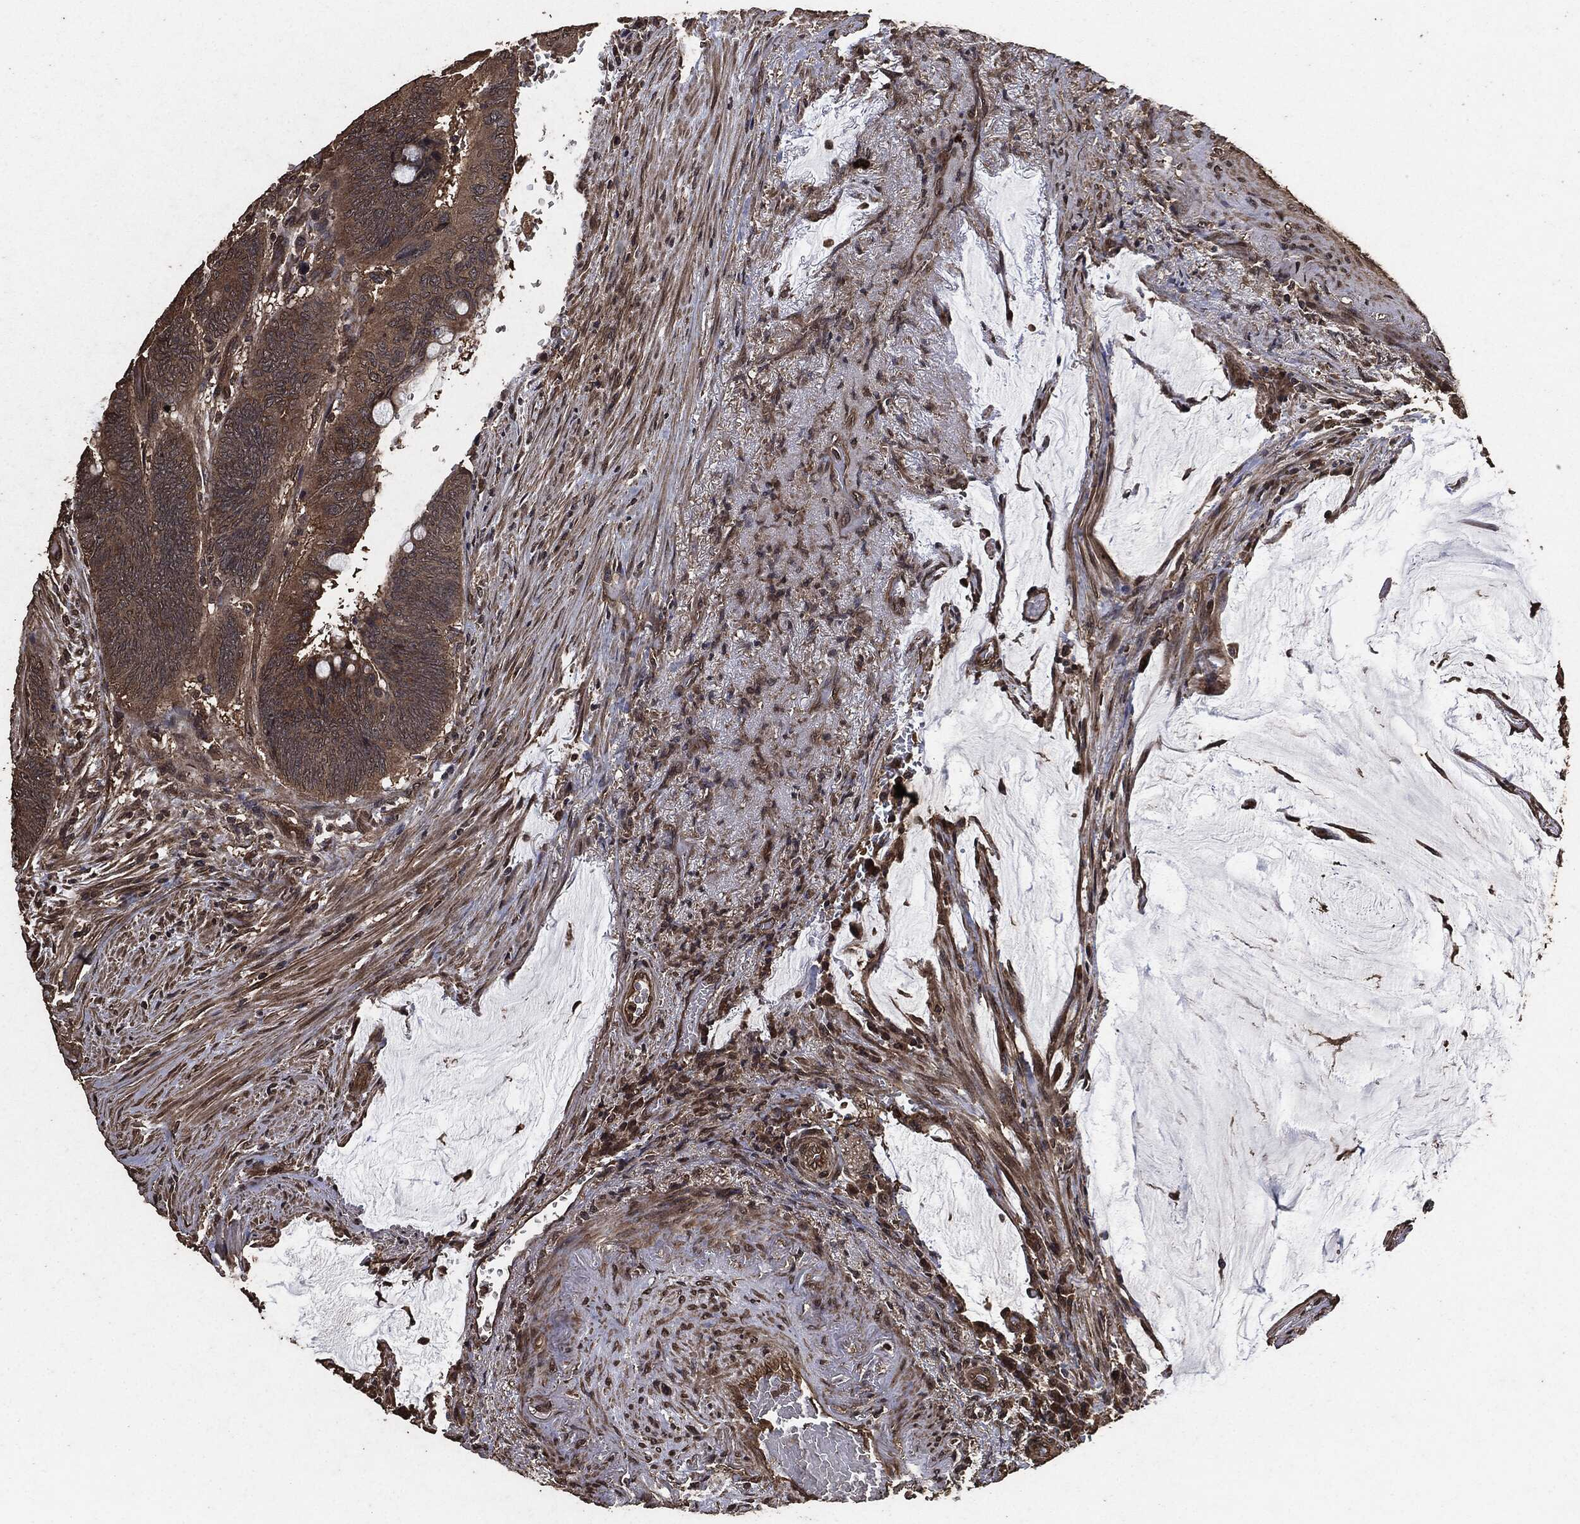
{"staining": {"intensity": "moderate", "quantity": ">75%", "location": "cytoplasmic/membranous"}, "tissue": "colorectal cancer", "cell_type": "Tumor cells", "image_type": "cancer", "snomed": [{"axis": "morphology", "description": "Normal tissue, NOS"}, {"axis": "morphology", "description": "Adenocarcinoma, NOS"}, {"axis": "topography", "description": "Rectum"}], "caption": "Immunohistochemical staining of human colorectal adenocarcinoma reveals medium levels of moderate cytoplasmic/membranous protein staining in about >75% of tumor cells.", "gene": "AKT1S1", "patient": {"sex": "male", "age": 92}}